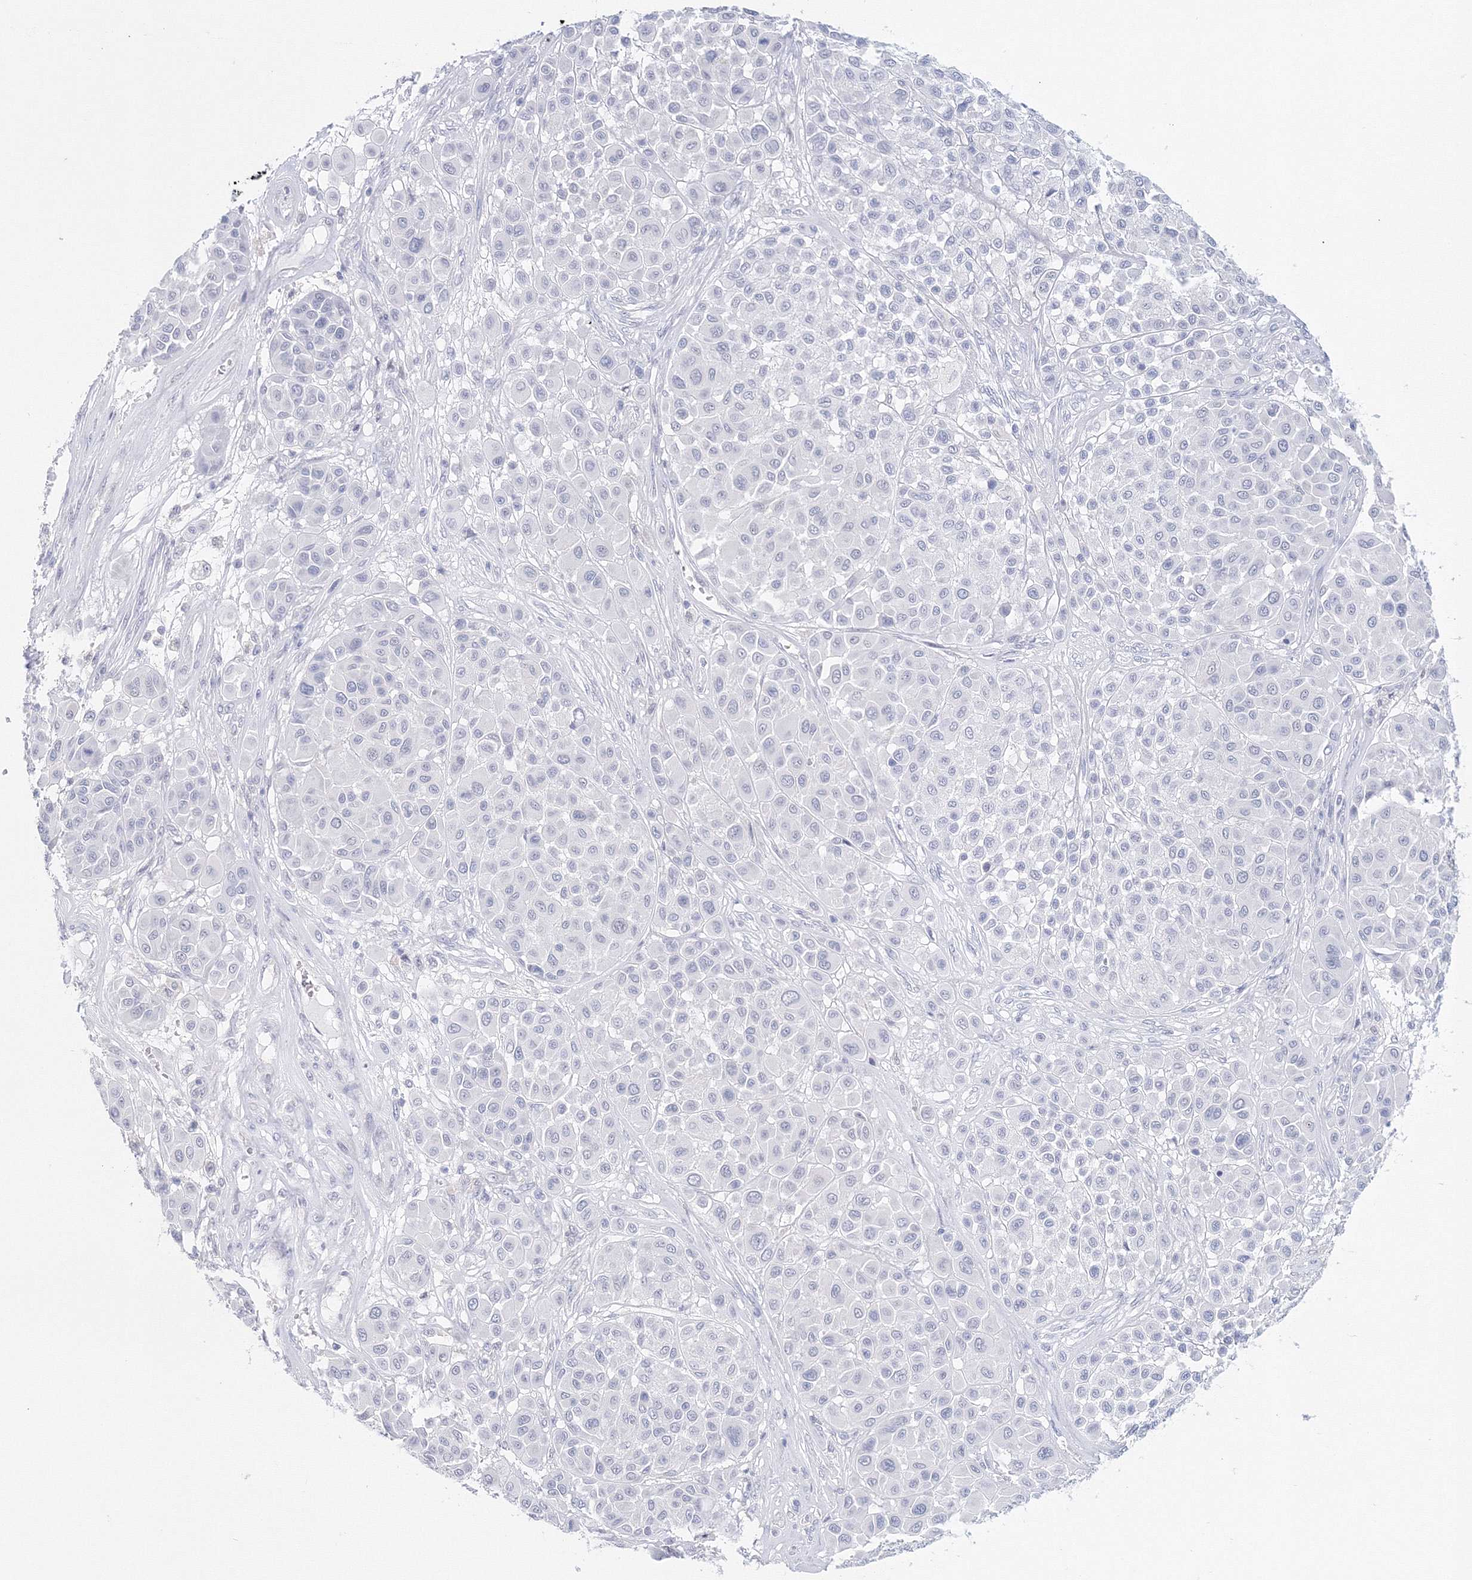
{"staining": {"intensity": "negative", "quantity": "none", "location": "none"}, "tissue": "melanoma", "cell_type": "Tumor cells", "image_type": "cancer", "snomed": [{"axis": "morphology", "description": "Malignant melanoma, Metastatic site"}, {"axis": "topography", "description": "Soft tissue"}], "caption": "A high-resolution image shows immunohistochemistry (IHC) staining of melanoma, which exhibits no significant staining in tumor cells.", "gene": "VSIG1", "patient": {"sex": "male", "age": 41}}